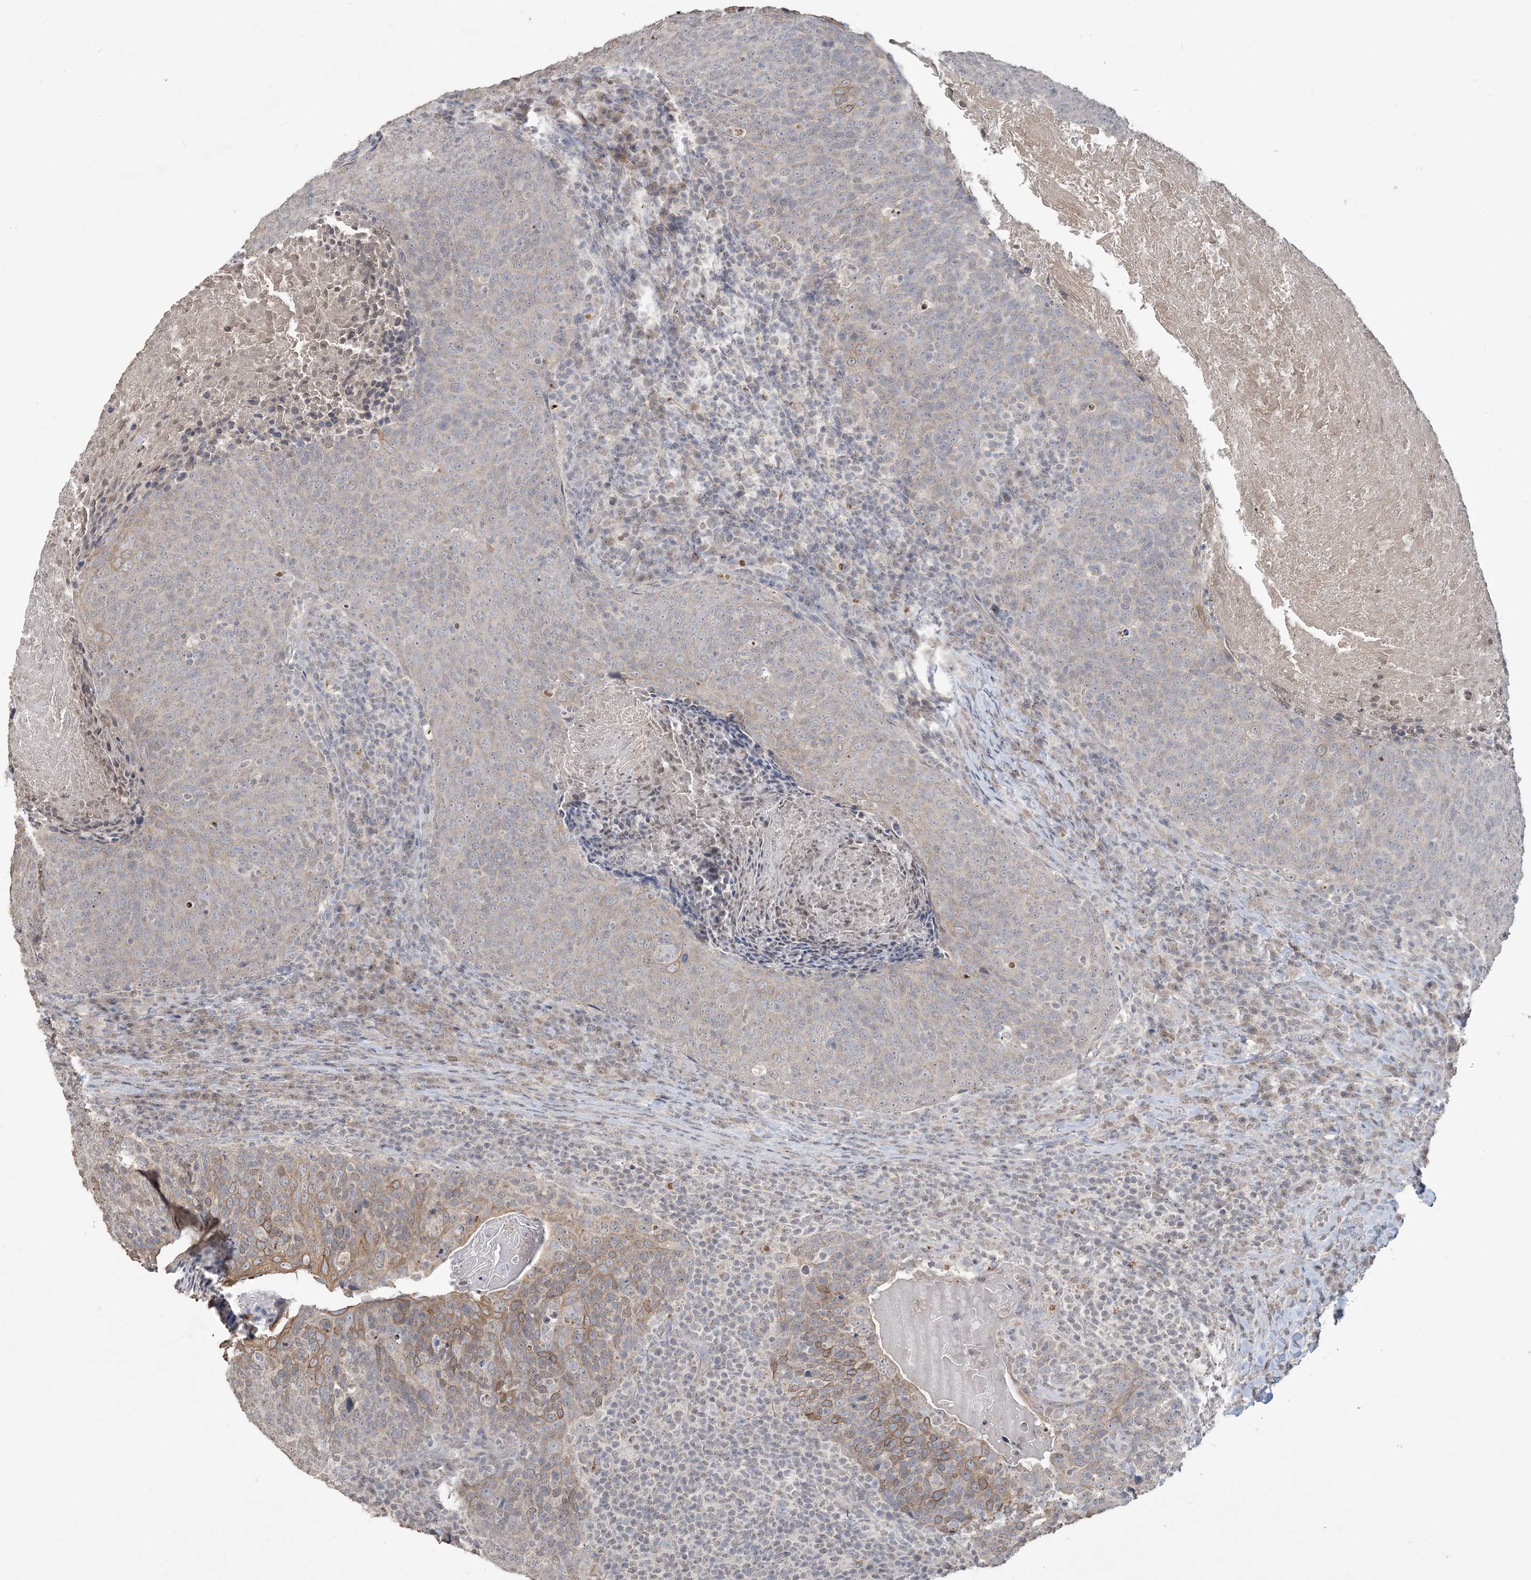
{"staining": {"intensity": "moderate", "quantity": "<25%", "location": "cytoplasmic/membranous"}, "tissue": "head and neck cancer", "cell_type": "Tumor cells", "image_type": "cancer", "snomed": [{"axis": "morphology", "description": "Squamous cell carcinoma, NOS"}, {"axis": "morphology", "description": "Squamous cell carcinoma, metastatic, NOS"}, {"axis": "topography", "description": "Lymph node"}, {"axis": "topography", "description": "Head-Neck"}], "caption": "Head and neck cancer stained with a brown dye displays moderate cytoplasmic/membranous positive expression in about <25% of tumor cells.", "gene": "XRN1", "patient": {"sex": "male", "age": 62}}